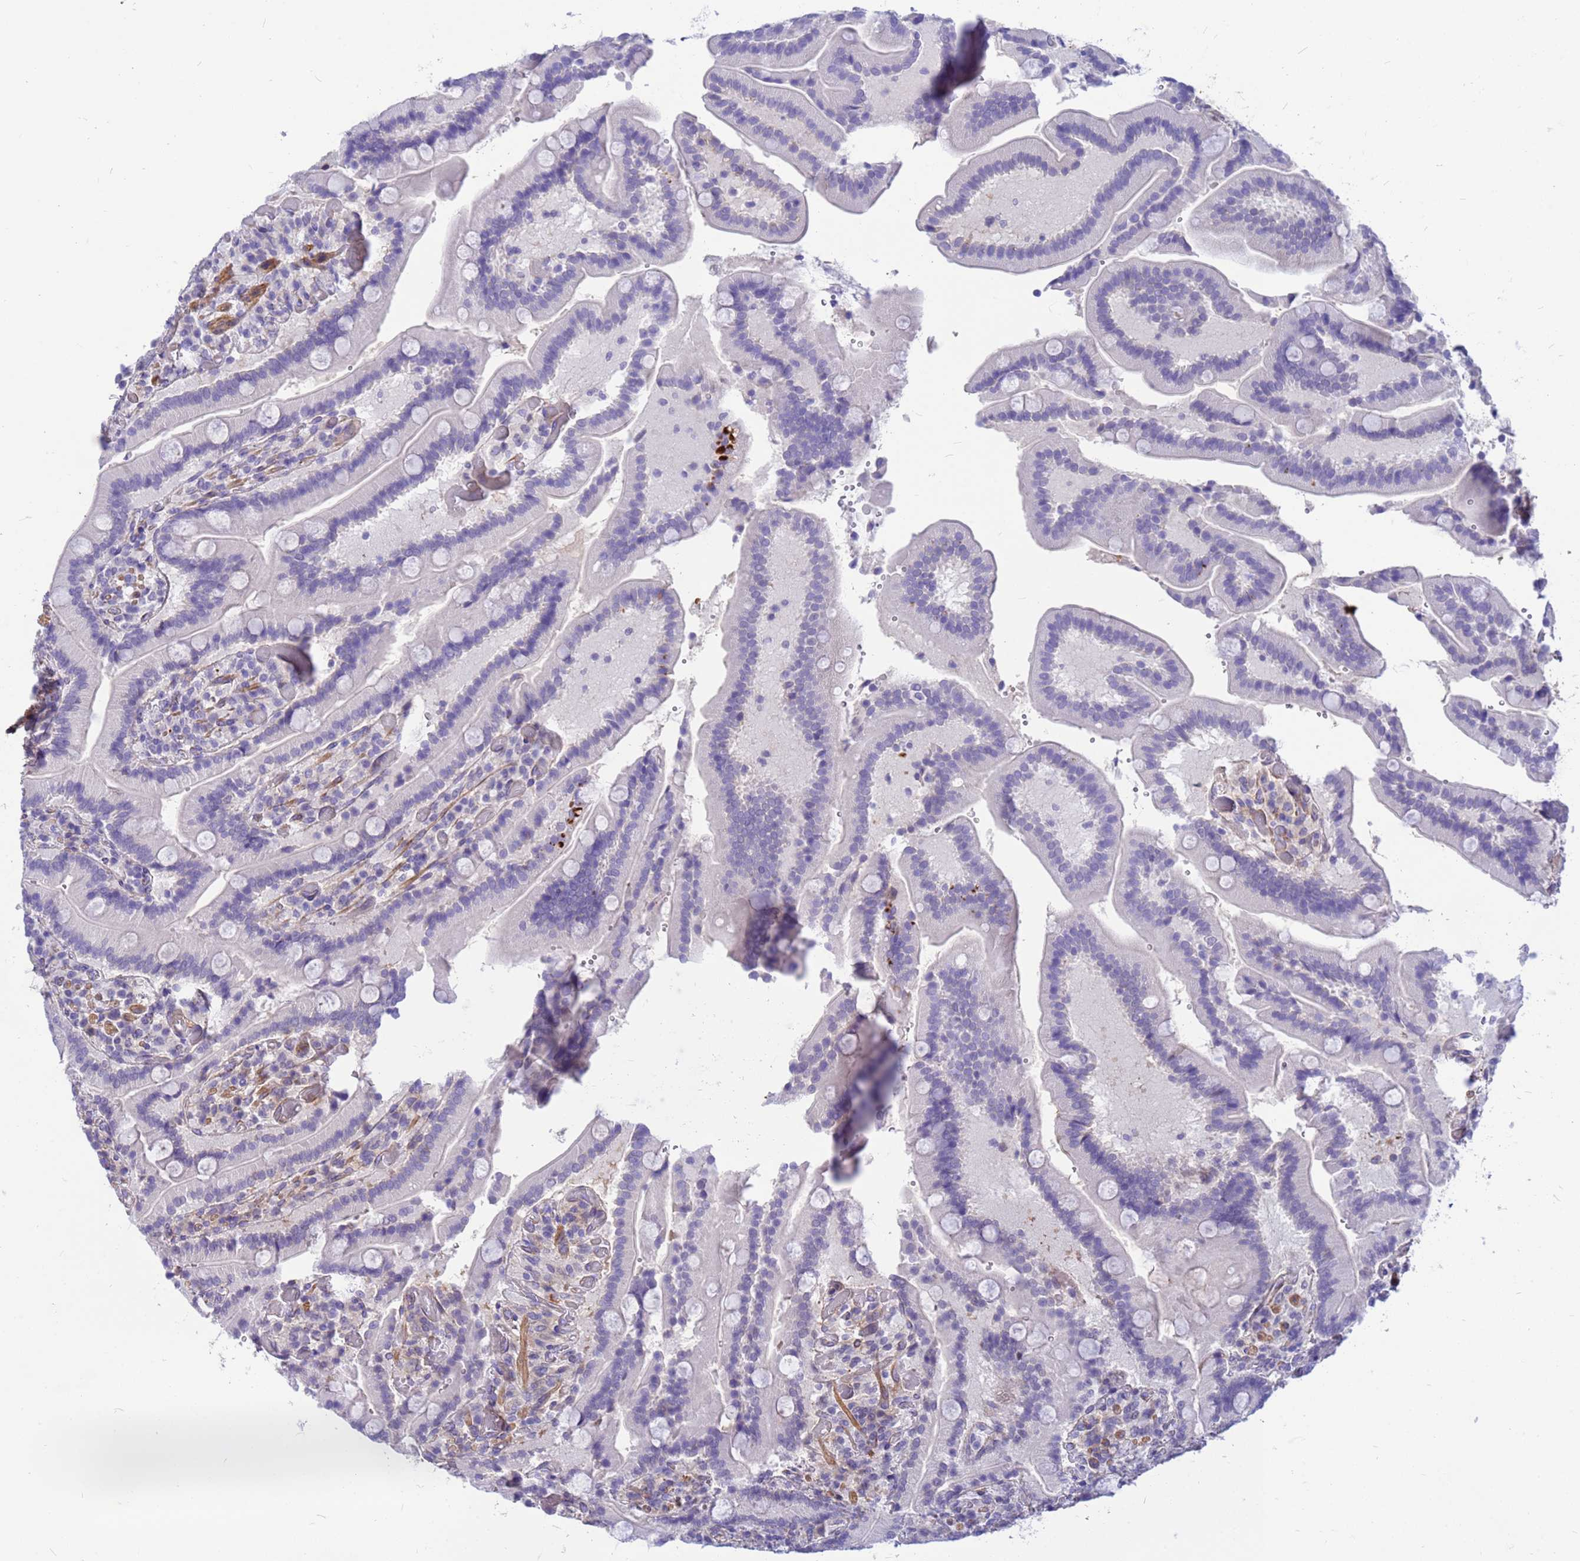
{"staining": {"intensity": "negative", "quantity": "none", "location": "none"}, "tissue": "duodenum", "cell_type": "Glandular cells", "image_type": "normal", "snomed": [{"axis": "morphology", "description": "Normal tissue, NOS"}, {"axis": "topography", "description": "Duodenum"}], "caption": "Immunohistochemical staining of unremarkable duodenum reveals no significant expression in glandular cells. Nuclei are stained in blue.", "gene": "ORM1", "patient": {"sex": "female", "age": 62}}